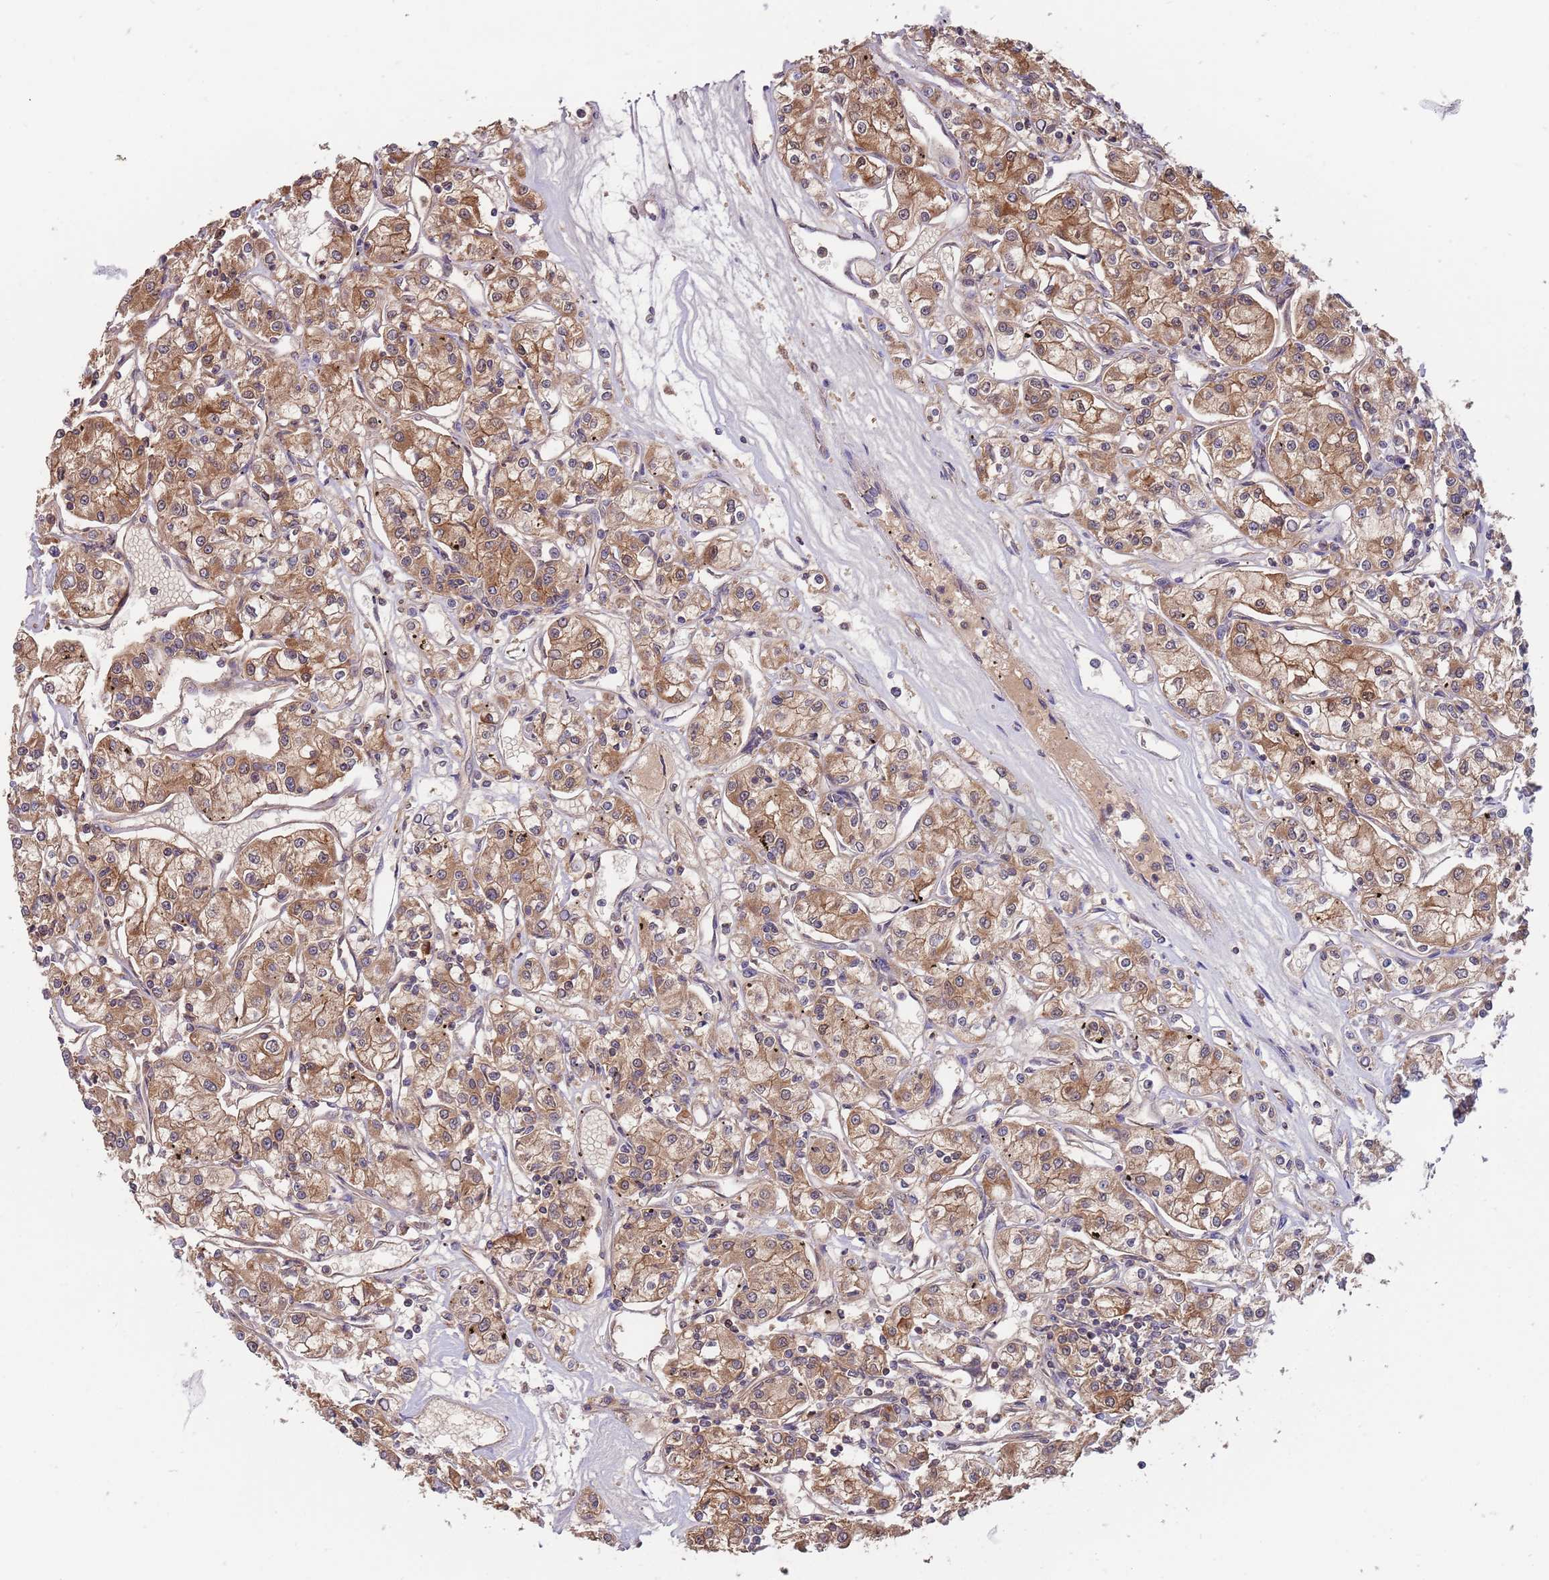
{"staining": {"intensity": "moderate", "quantity": ">75%", "location": "cytoplasmic/membranous"}, "tissue": "renal cancer", "cell_type": "Tumor cells", "image_type": "cancer", "snomed": [{"axis": "morphology", "description": "Adenocarcinoma, NOS"}, {"axis": "topography", "description": "Kidney"}], "caption": "Renal cancer stained with DAB IHC shows medium levels of moderate cytoplasmic/membranous positivity in approximately >75% of tumor cells.", "gene": "GSDMD", "patient": {"sex": "female", "age": 59}}